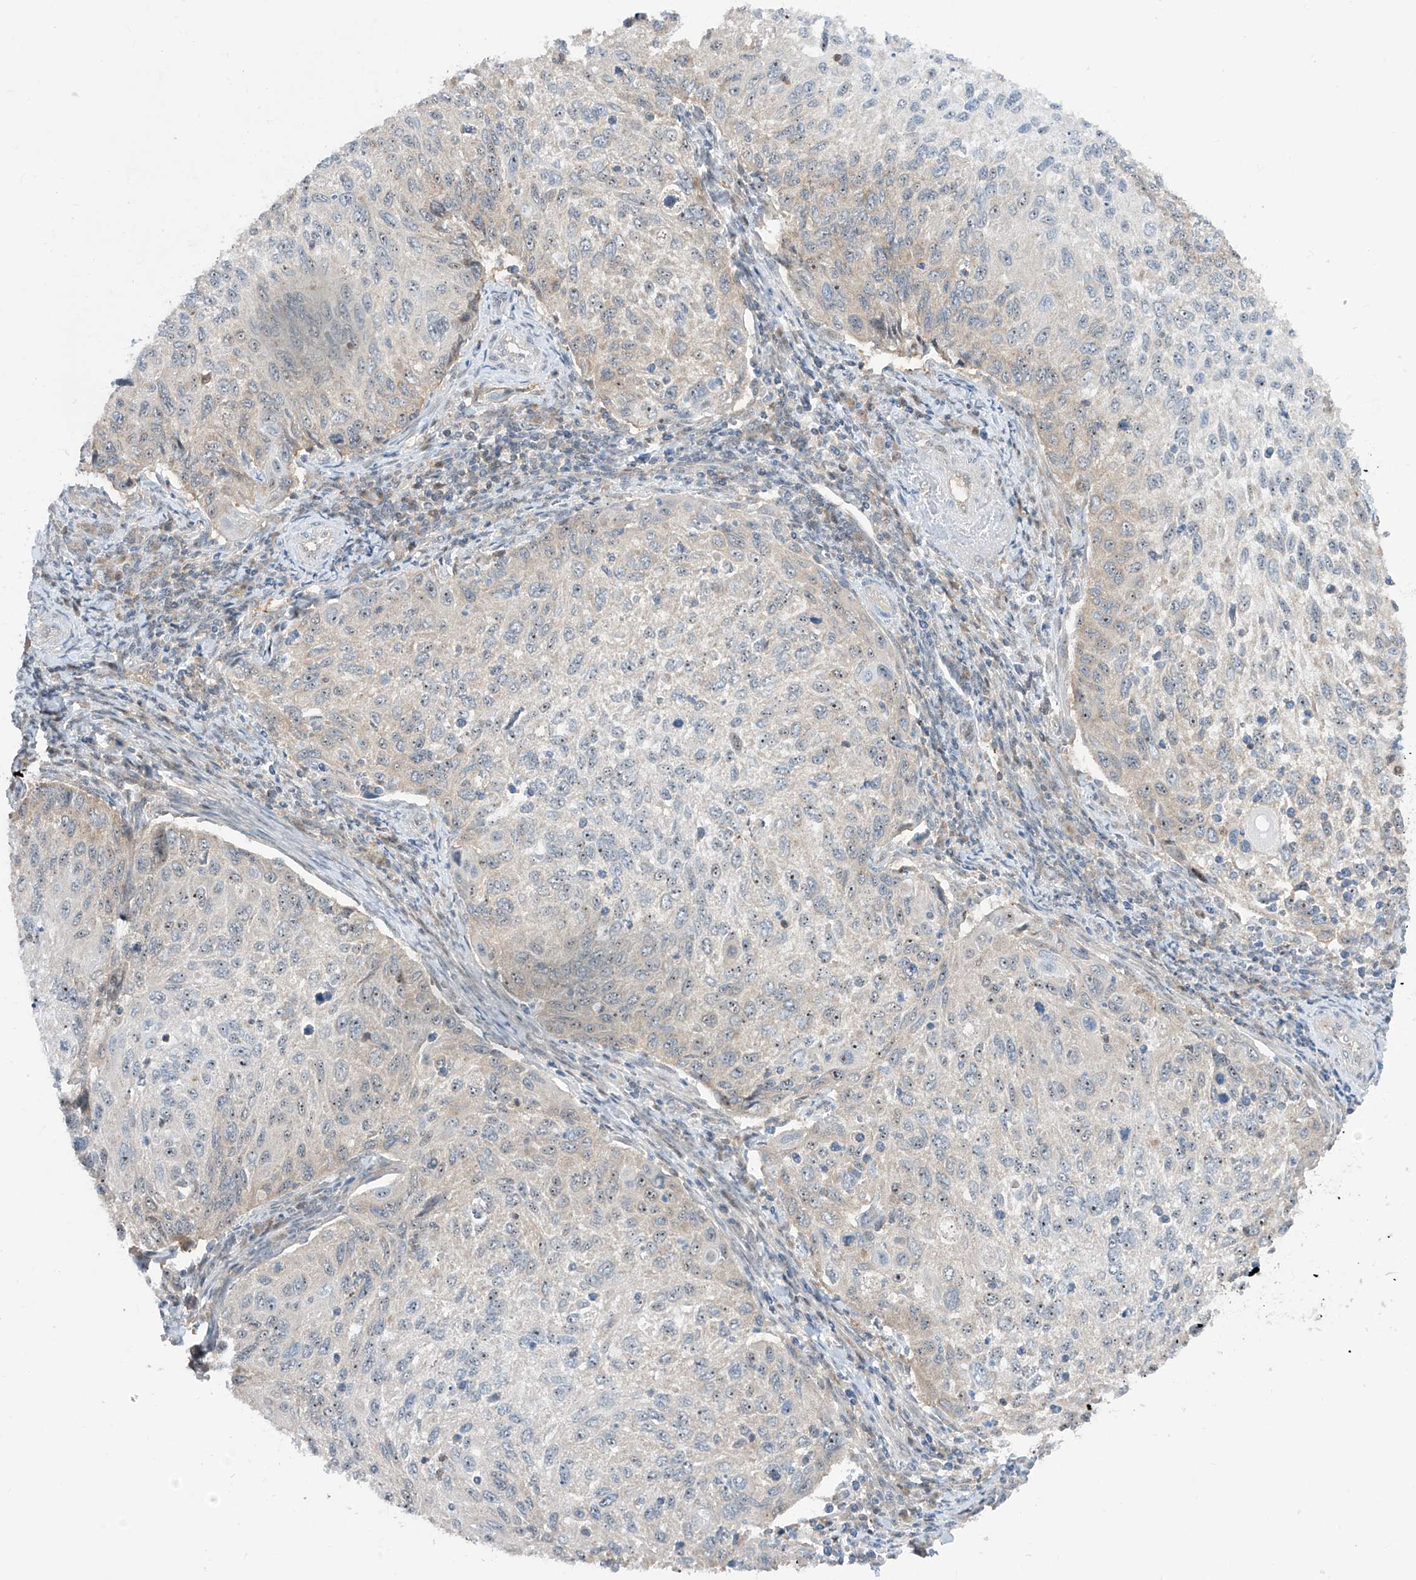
{"staining": {"intensity": "negative", "quantity": "none", "location": "none"}, "tissue": "cervical cancer", "cell_type": "Tumor cells", "image_type": "cancer", "snomed": [{"axis": "morphology", "description": "Squamous cell carcinoma, NOS"}, {"axis": "topography", "description": "Cervix"}], "caption": "DAB immunohistochemical staining of cervical squamous cell carcinoma demonstrates no significant positivity in tumor cells.", "gene": "TTC38", "patient": {"sex": "female", "age": 70}}